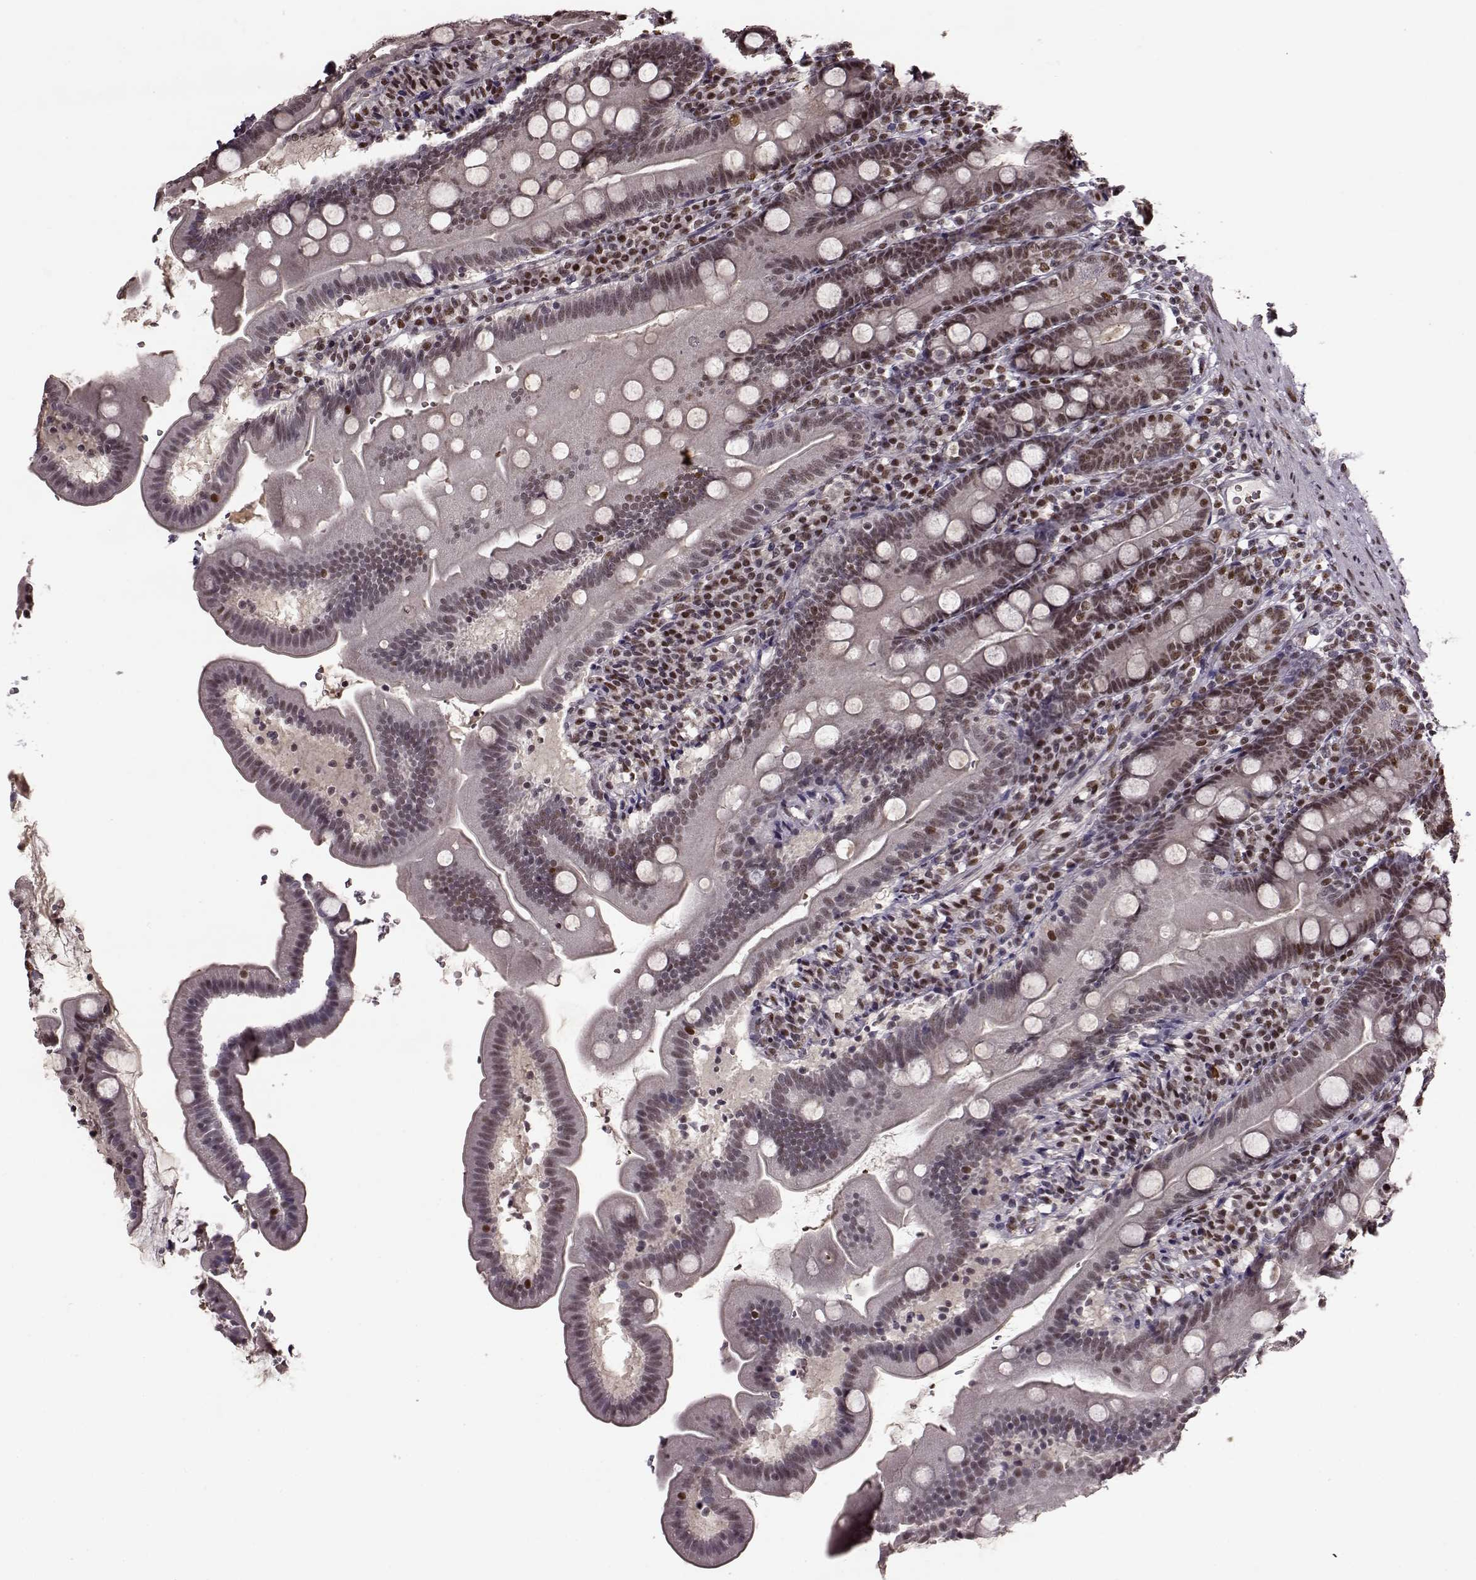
{"staining": {"intensity": "weak", "quantity": ">75%", "location": "nuclear"}, "tissue": "duodenum", "cell_type": "Glandular cells", "image_type": "normal", "snomed": [{"axis": "morphology", "description": "Normal tissue, NOS"}, {"axis": "topography", "description": "Duodenum"}], "caption": "Duodenum stained with DAB immunohistochemistry (IHC) reveals low levels of weak nuclear expression in approximately >75% of glandular cells. (DAB IHC, brown staining for protein, blue staining for nuclei).", "gene": "FTO", "patient": {"sex": "female", "age": 67}}